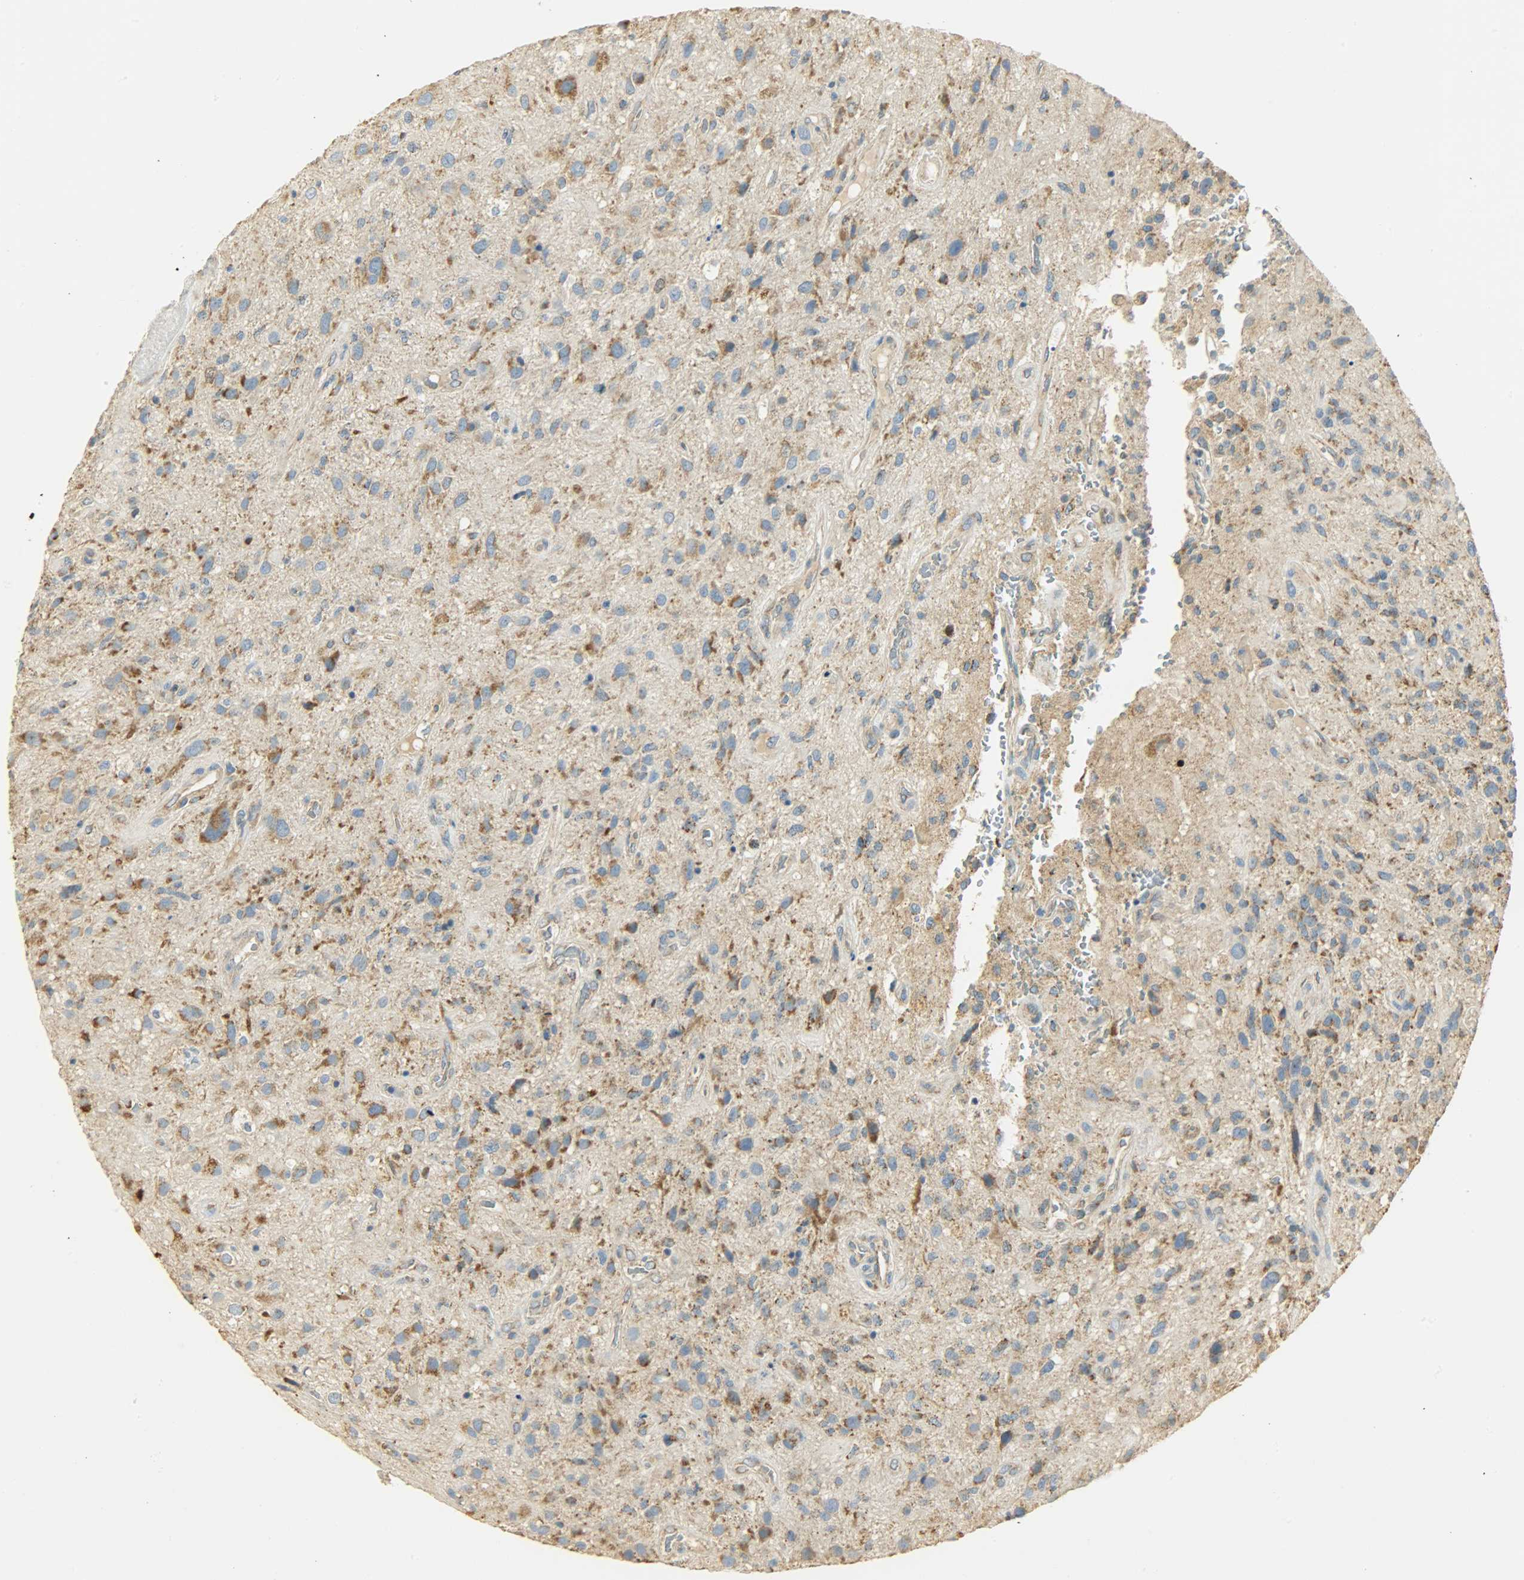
{"staining": {"intensity": "strong", "quantity": "25%-75%", "location": "cytoplasmic/membranous"}, "tissue": "glioma", "cell_type": "Tumor cells", "image_type": "cancer", "snomed": [{"axis": "morphology", "description": "Normal tissue, NOS"}, {"axis": "morphology", "description": "Glioma, malignant, High grade"}, {"axis": "topography", "description": "Cerebral cortex"}], "caption": "Protein expression analysis of human malignant glioma (high-grade) reveals strong cytoplasmic/membranous expression in approximately 25%-75% of tumor cells. The protein of interest is shown in brown color, while the nuclei are stained blue.", "gene": "NNT", "patient": {"sex": "male", "age": 75}}